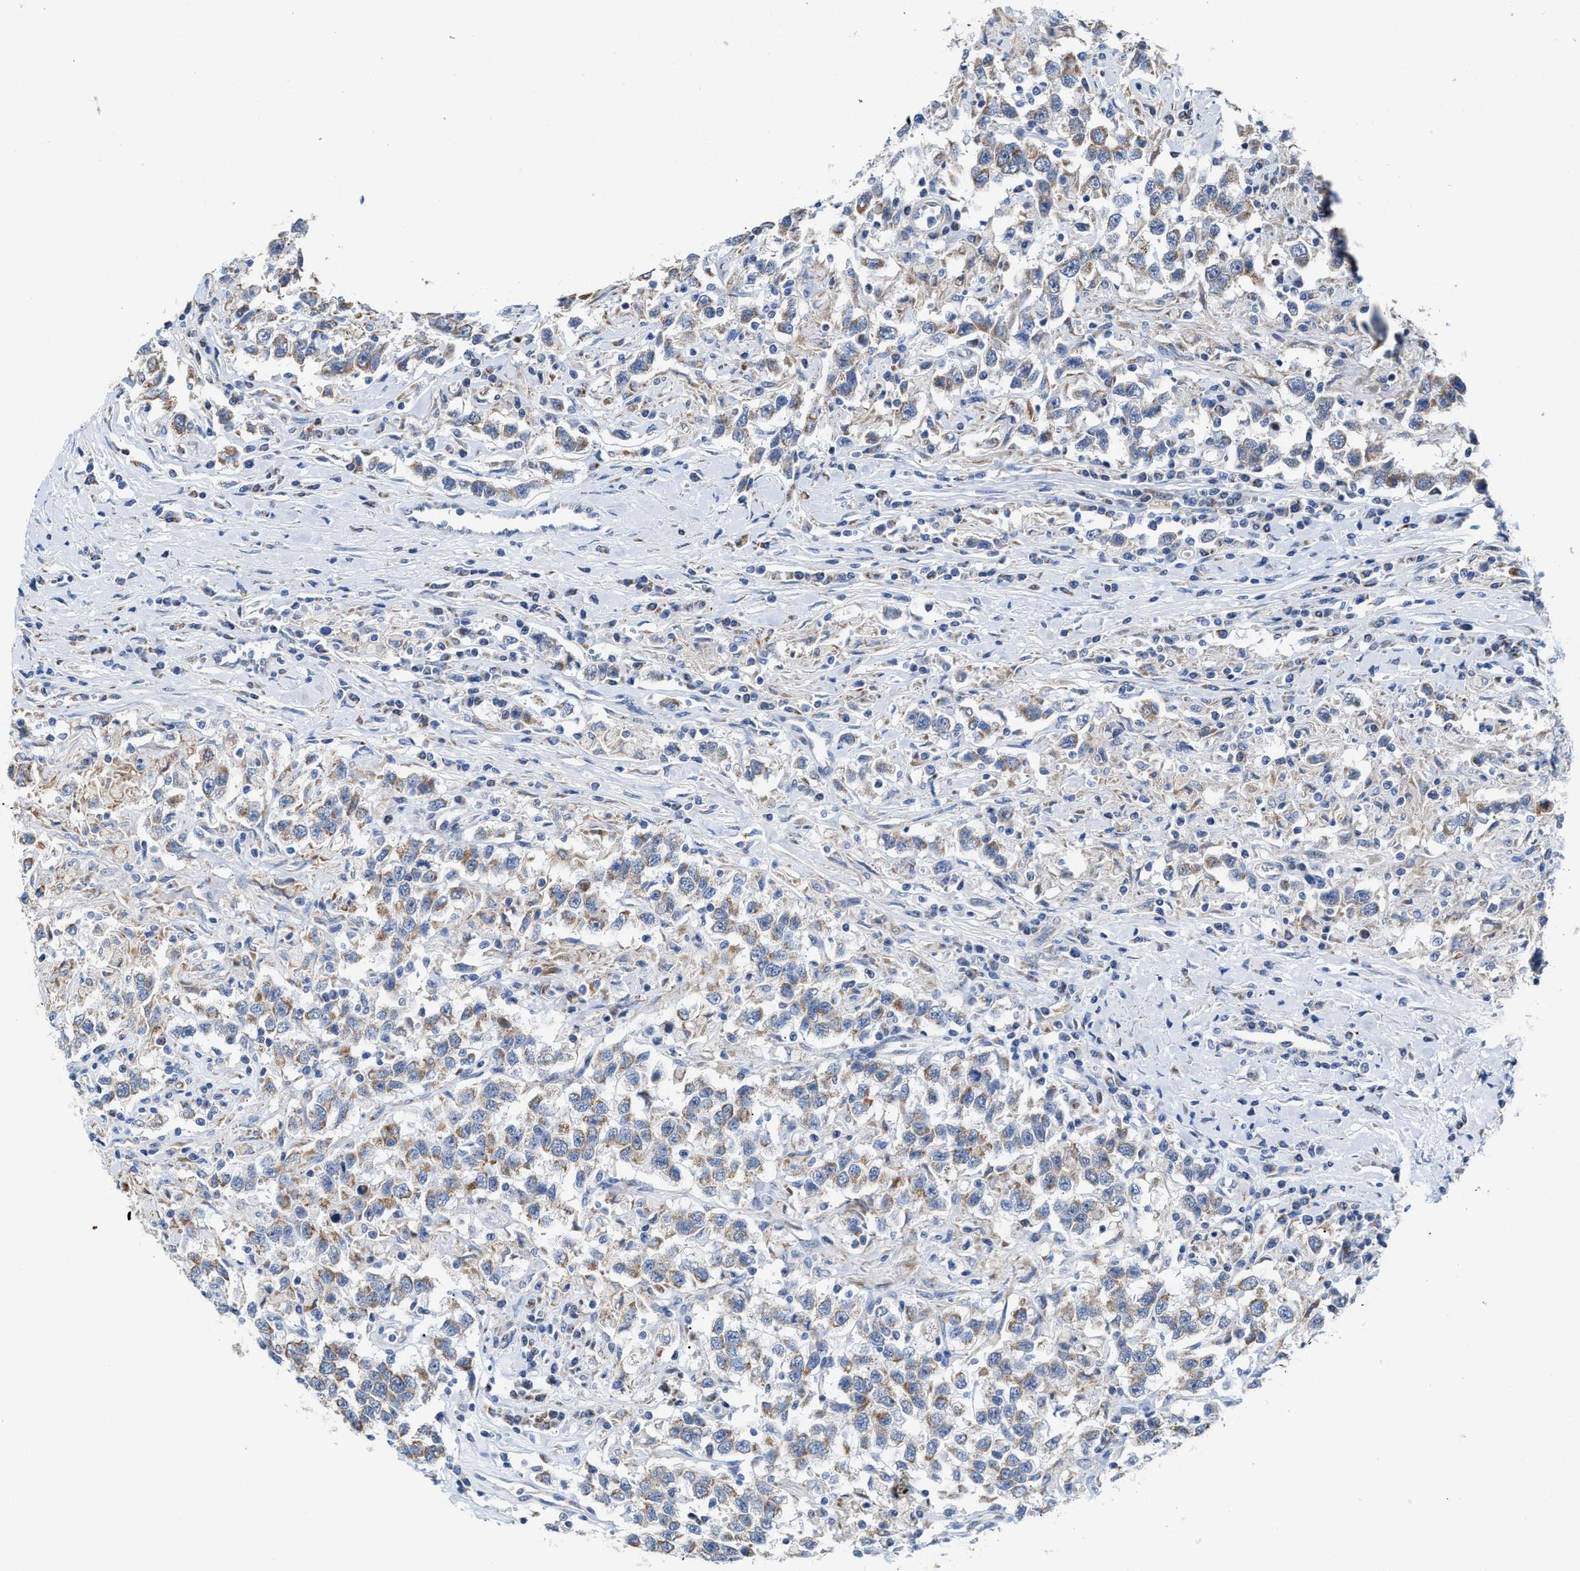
{"staining": {"intensity": "weak", "quantity": "25%-75%", "location": "cytoplasmic/membranous"}, "tissue": "testis cancer", "cell_type": "Tumor cells", "image_type": "cancer", "snomed": [{"axis": "morphology", "description": "Seminoma, NOS"}, {"axis": "topography", "description": "Testis"}], "caption": "High-power microscopy captured an immunohistochemistry (IHC) photomicrograph of seminoma (testis), revealing weak cytoplasmic/membranous expression in approximately 25%-75% of tumor cells.", "gene": "JAG1", "patient": {"sex": "male", "age": 41}}